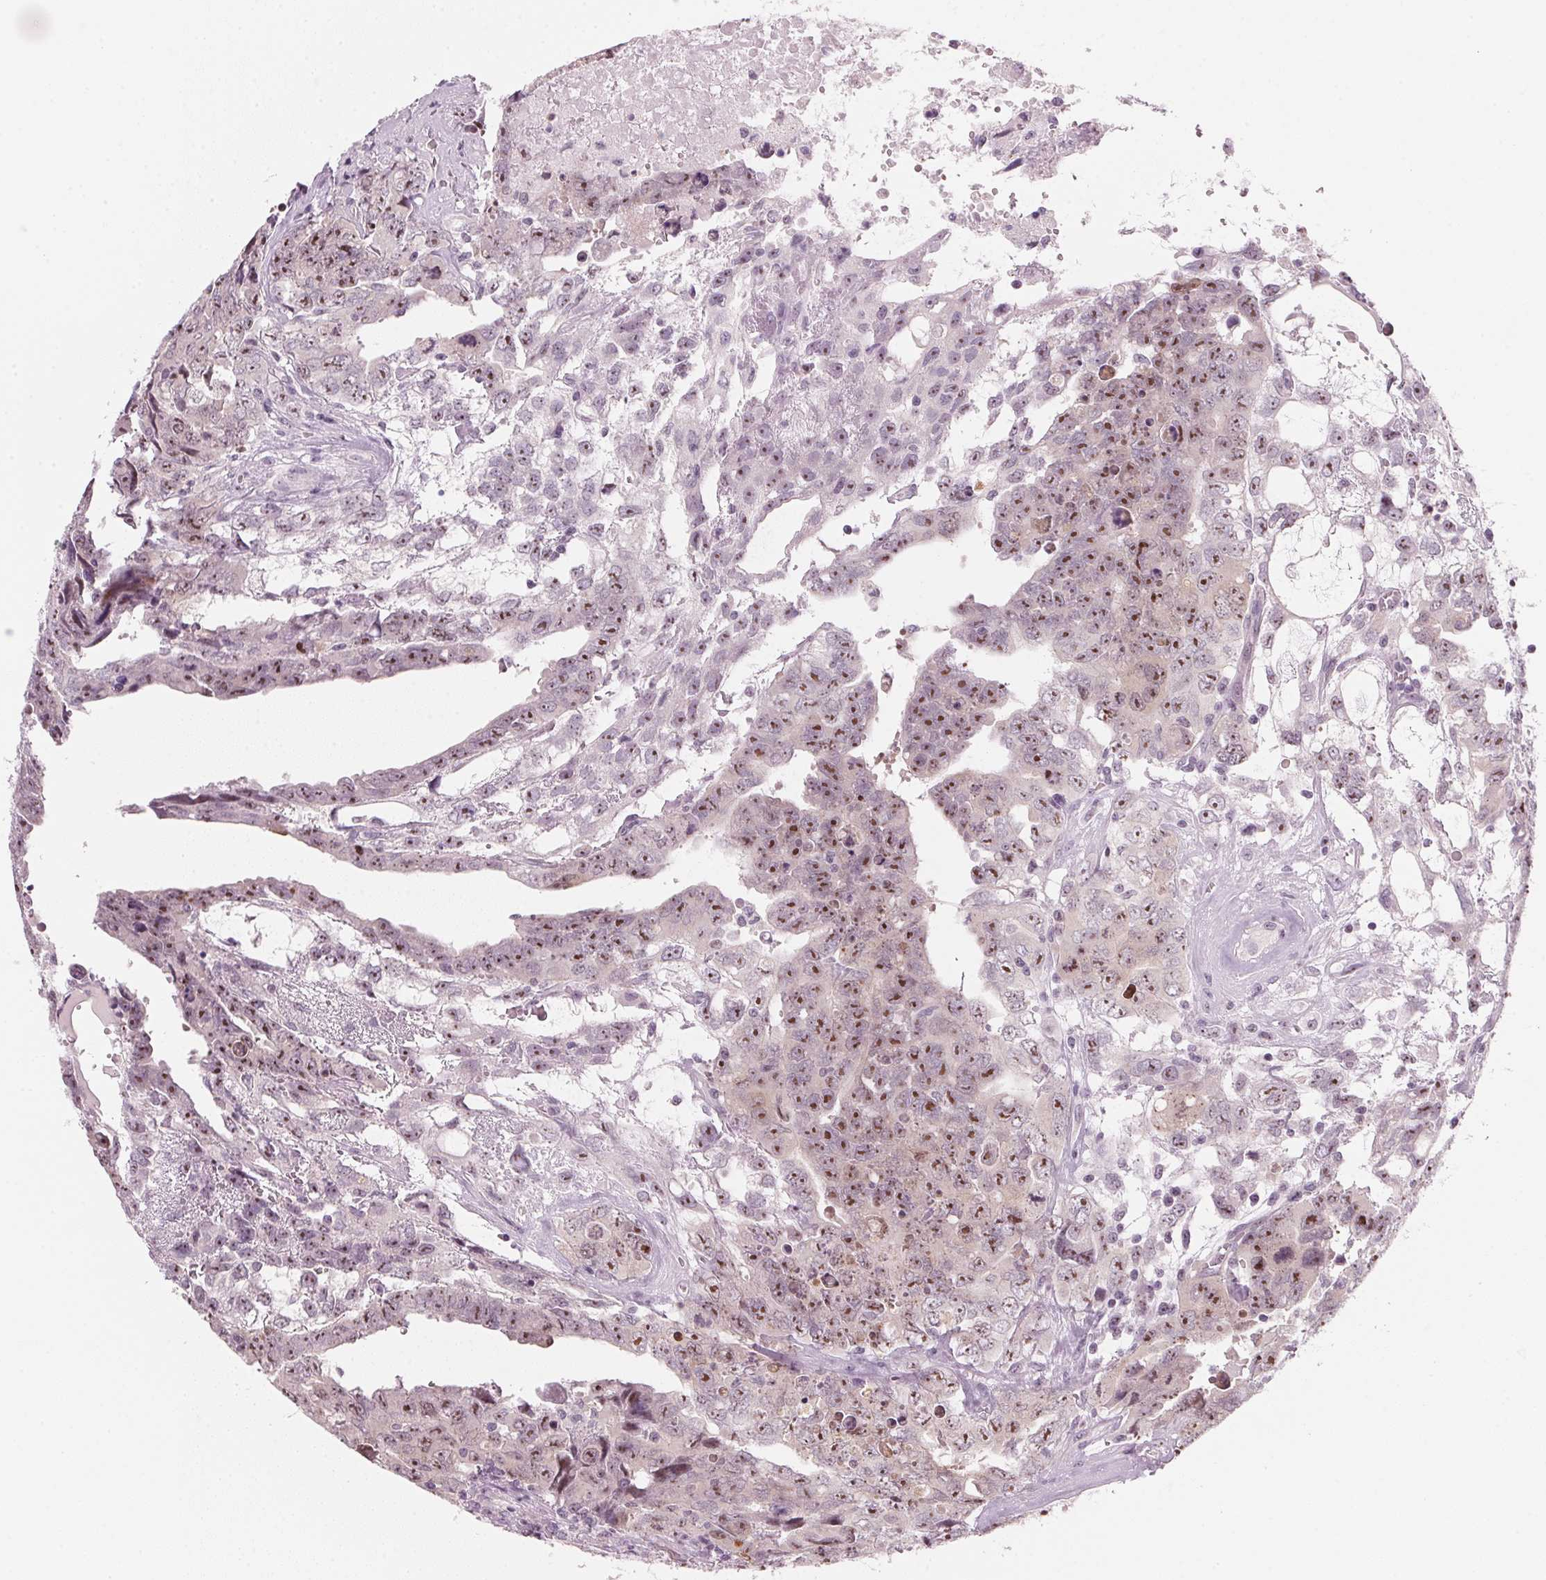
{"staining": {"intensity": "moderate", "quantity": ">75%", "location": "nuclear"}, "tissue": "testis cancer", "cell_type": "Tumor cells", "image_type": "cancer", "snomed": [{"axis": "morphology", "description": "Carcinoma, Embryonal, NOS"}, {"axis": "topography", "description": "Testis"}], "caption": "The image shows a brown stain indicating the presence of a protein in the nuclear of tumor cells in testis cancer.", "gene": "DNTTIP2", "patient": {"sex": "male", "age": 24}}